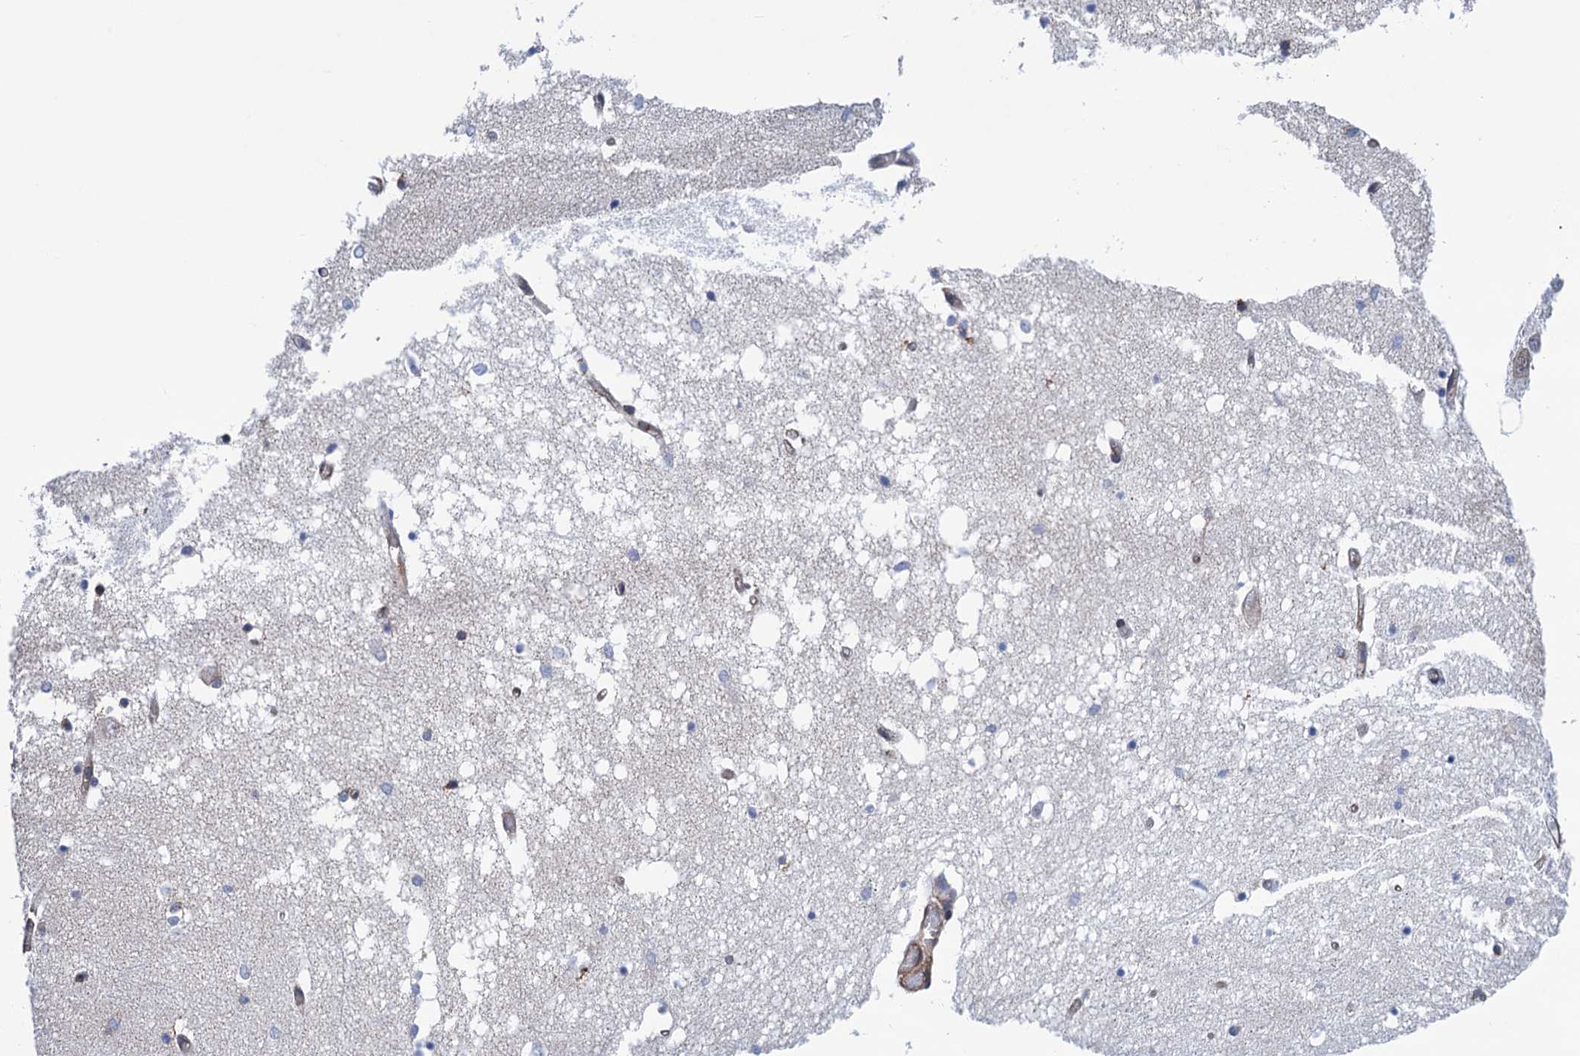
{"staining": {"intensity": "moderate", "quantity": "<25%", "location": "cytoplasmic/membranous"}, "tissue": "hippocampus", "cell_type": "Glial cells", "image_type": "normal", "snomed": [{"axis": "morphology", "description": "Normal tissue, NOS"}, {"axis": "topography", "description": "Hippocampus"}], "caption": "A low amount of moderate cytoplasmic/membranous staining is appreciated in about <25% of glial cells in unremarkable hippocampus.", "gene": "SLC12A7", "patient": {"sex": "male", "age": 70}}